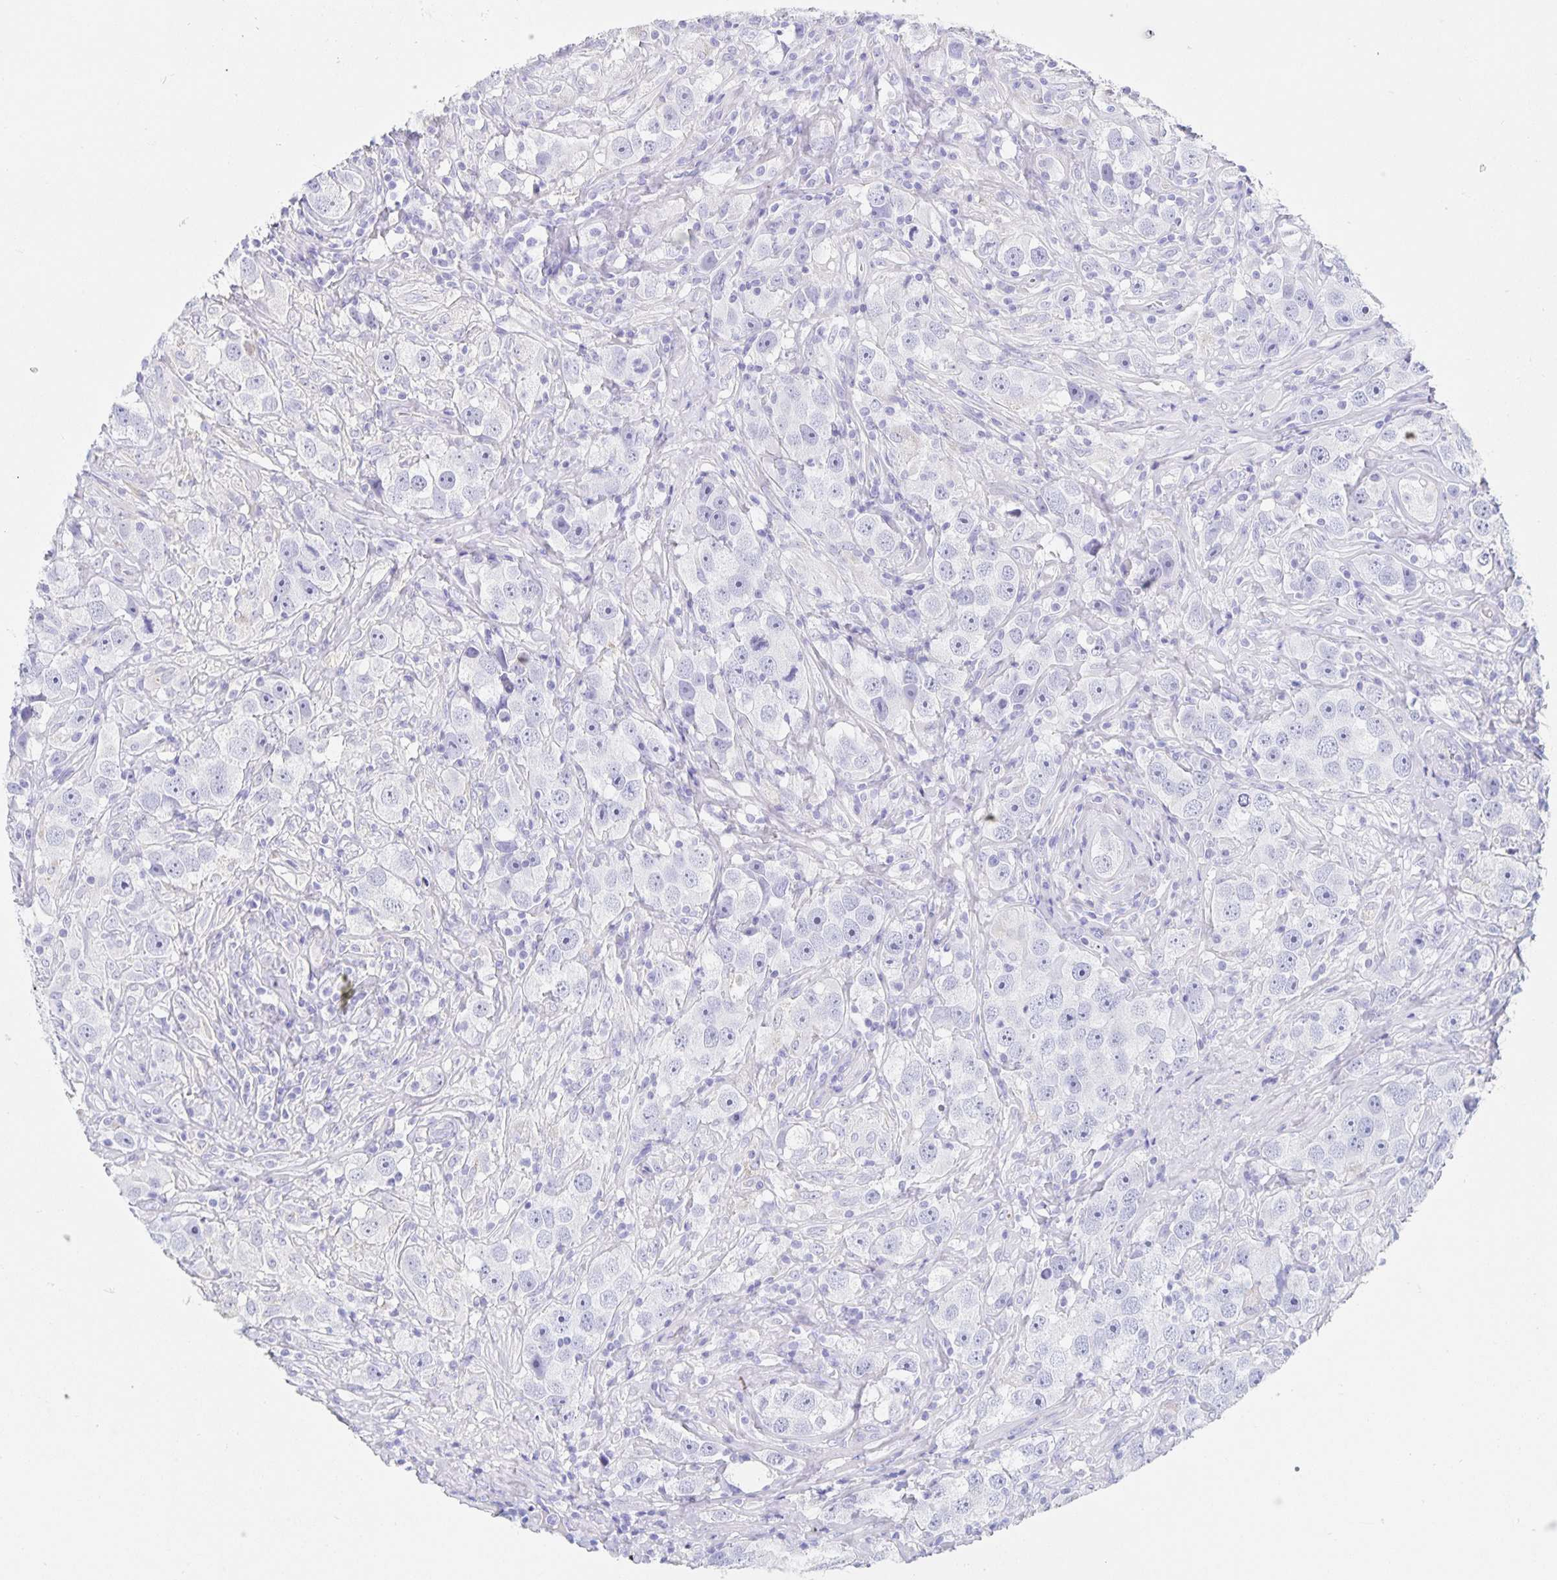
{"staining": {"intensity": "negative", "quantity": "none", "location": "none"}, "tissue": "testis cancer", "cell_type": "Tumor cells", "image_type": "cancer", "snomed": [{"axis": "morphology", "description": "Seminoma, NOS"}, {"axis": "topography", "description": "Testis"}], "caption": "The photomicrograph shows no staining of tumor cells in testis seminoma.", "gene": "DMBT1", "patient": {"sex": "male", "age": 49}}